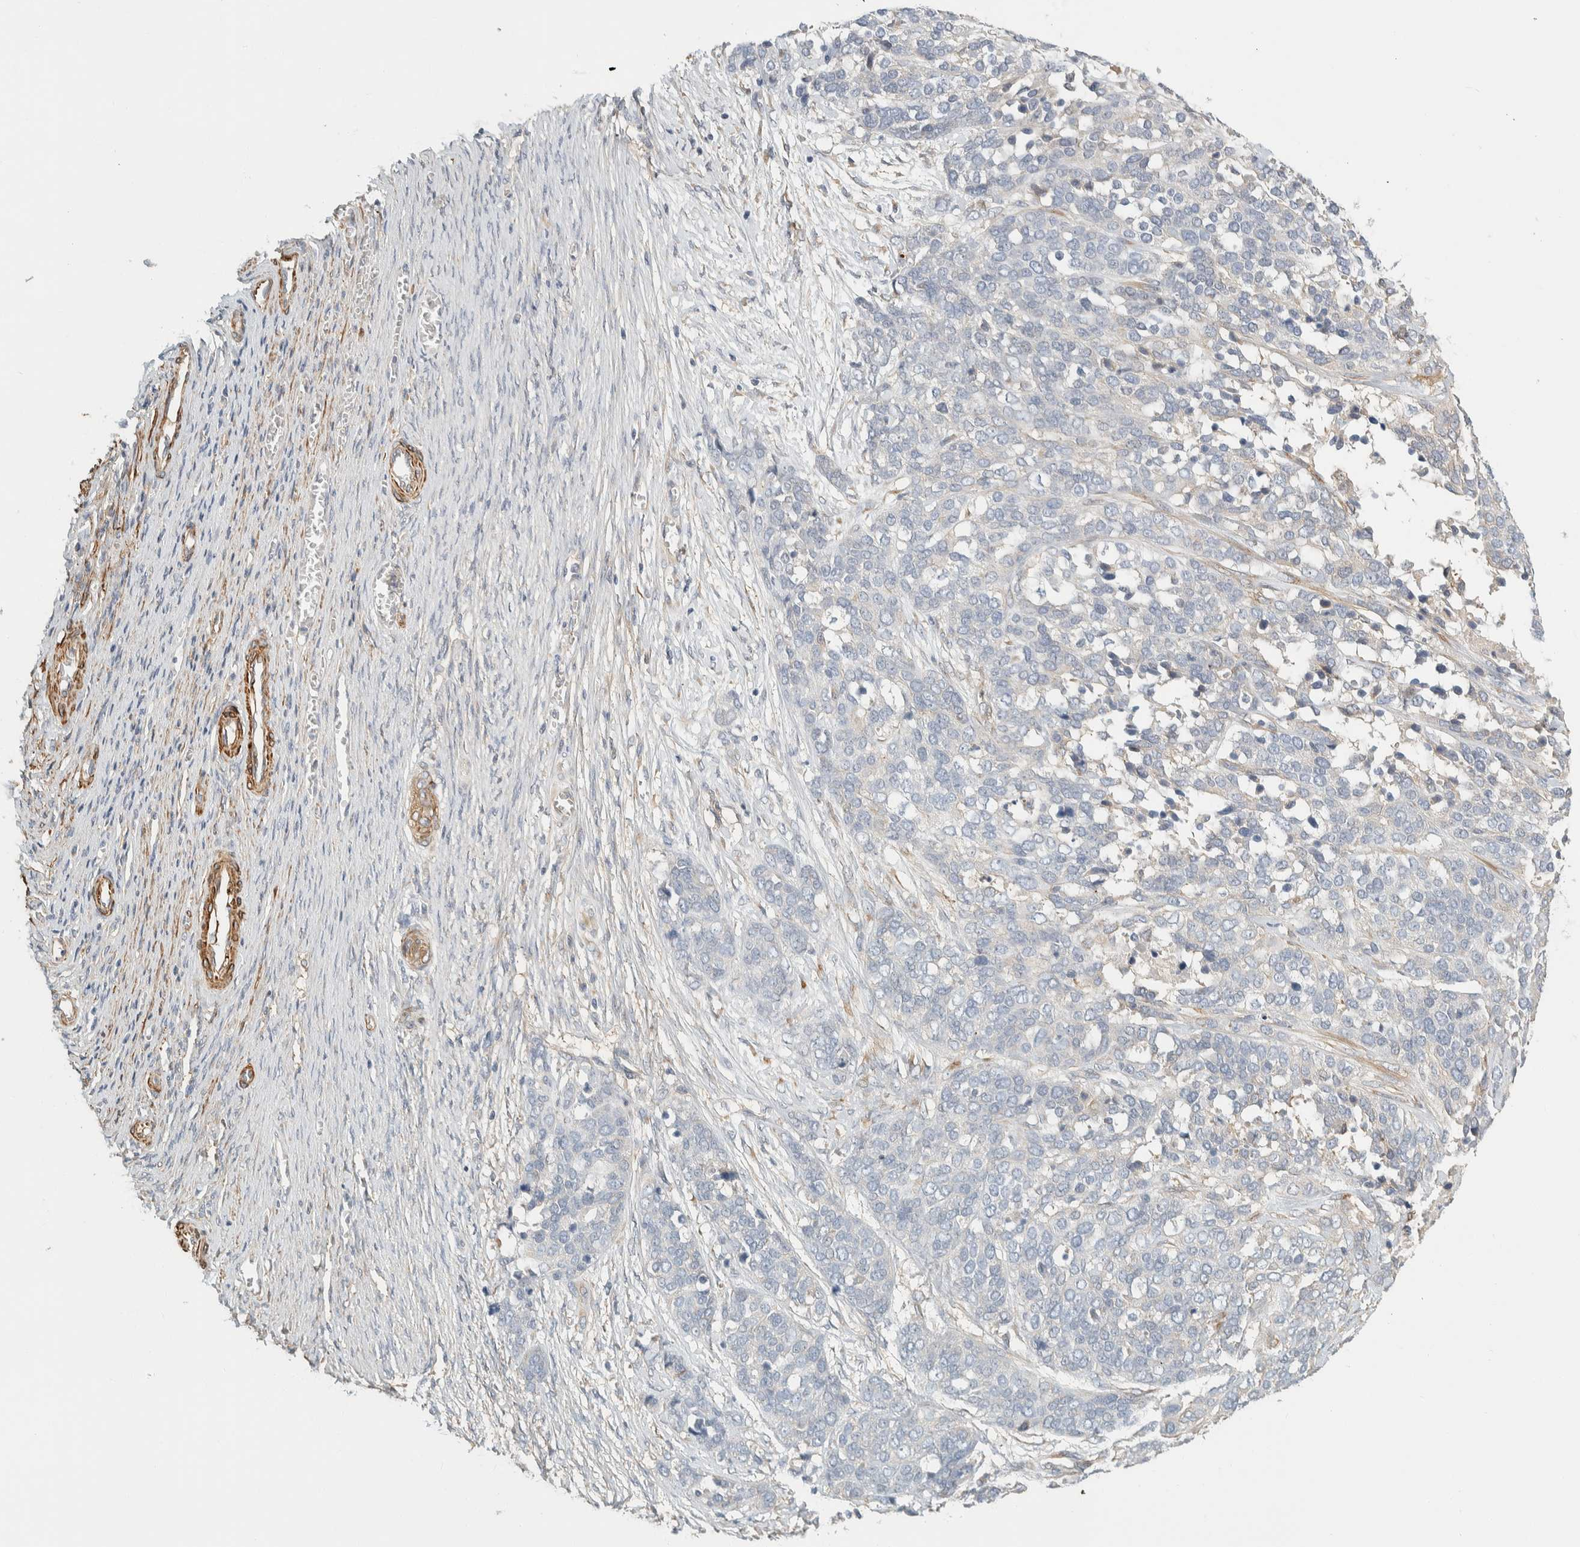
{"staining": {"intensity": "negative", "quantity": "none", "location": "none"}, "tissue": "ovarian cancer", "cell_type": "Tumor cells", "image_type": "cancer", "snomed": [{"axis": "morphology", "description": "Cystadenocarcinoma, serous, NOS"}, {"axis": "topography", "description": "Ovary"}], "caption": "High magnification brightfield microscopy of serous cystadenocarcinoma (ovarian) stained with DAB (3,3'-diaminobenzidine) (brown) and counterstained with hematoxylin (blue): tumor cells show no significant staining.", "gene": "CDR2", "patient": {"sex": "female", "age": 44}}